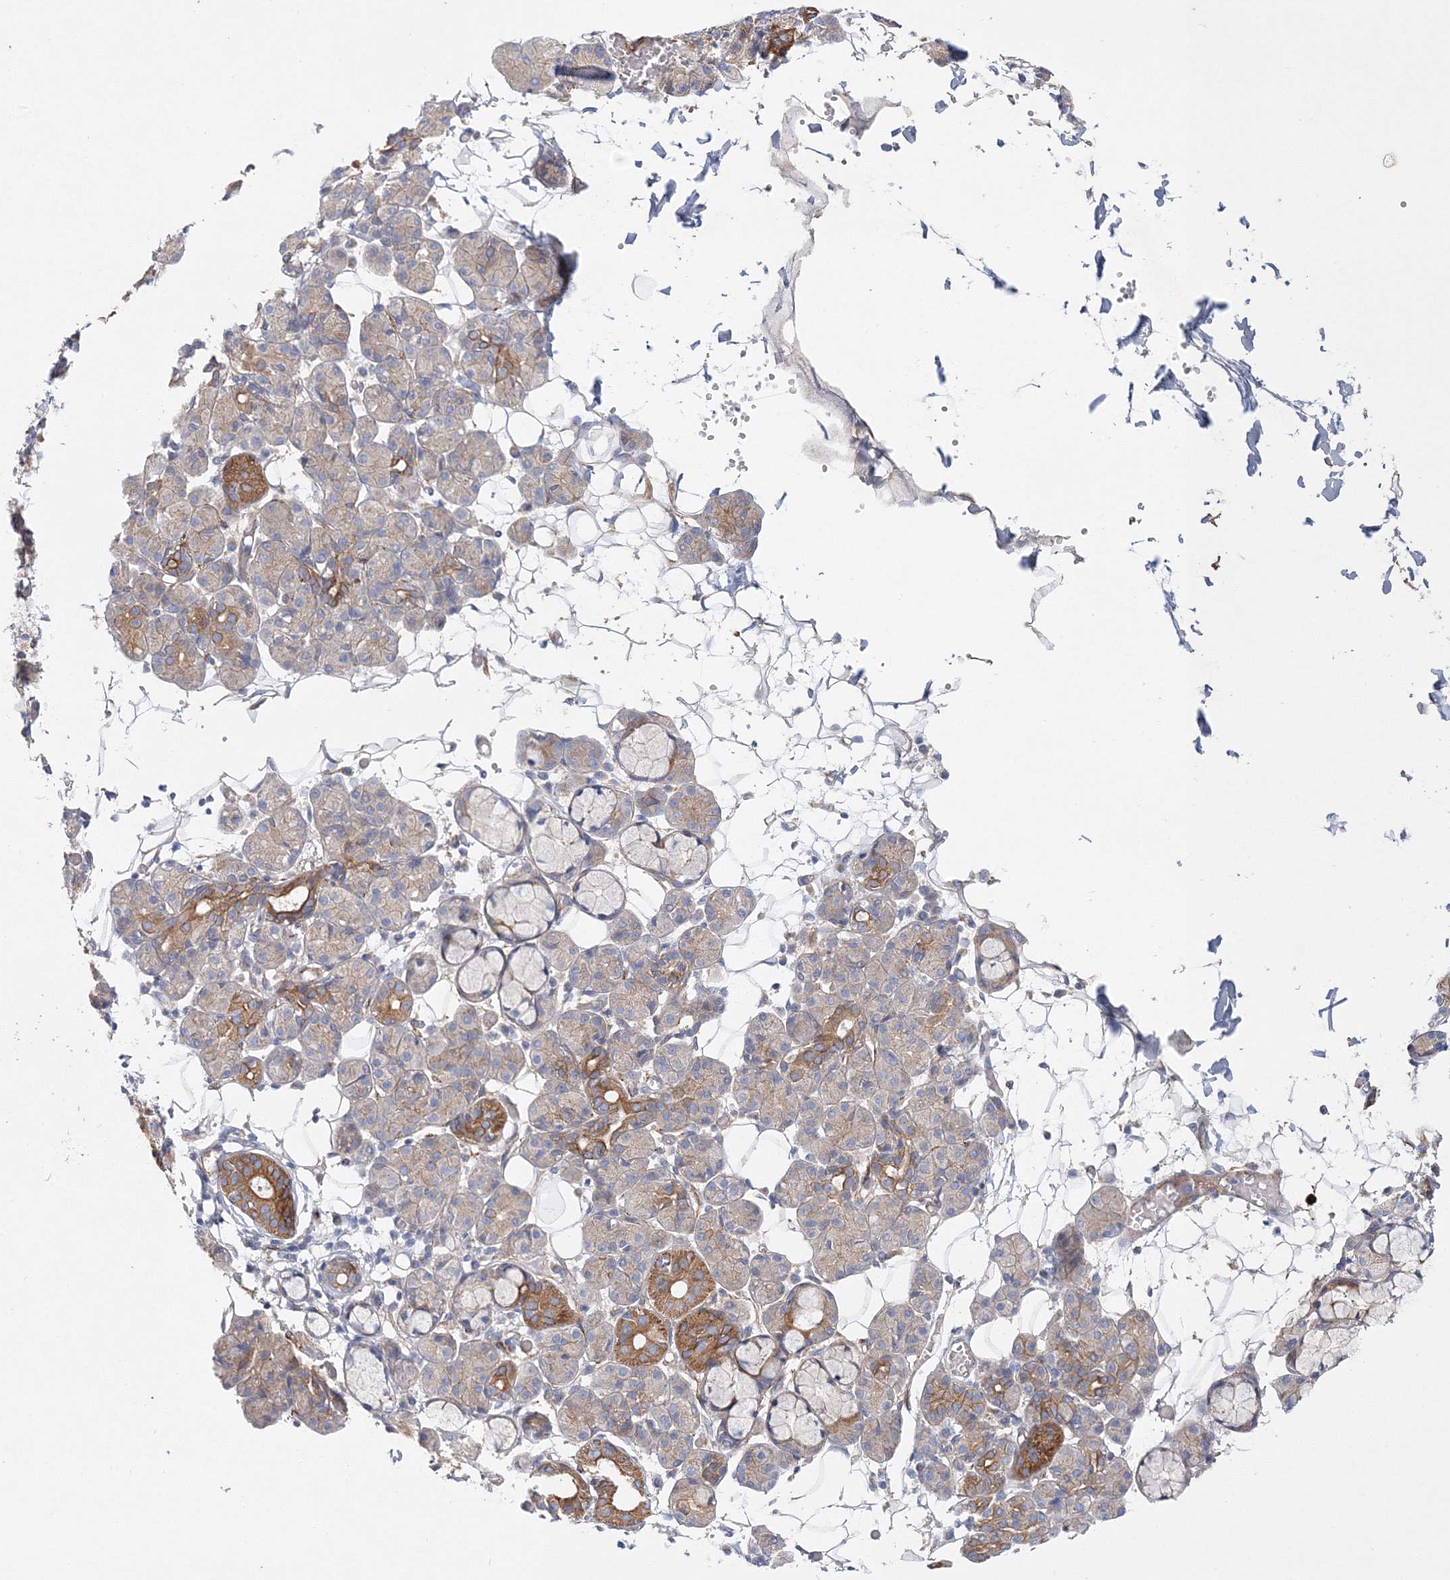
{"staining": {"intensity": "moderate", "quantity": "25%-75%", "location": "cytoplasmic/membranous"}, "tissue": "salivary gland", "cell_type": "Glandular cells", "image_type": "normal", "snomed": [{"axis": "morphology", "description": "Normal tissue, NOS"}, {"axis": "topography", "description": "Salivary gland"}], "caption": "Glandular cells reveal medium levels of moderate cytoplasmic/membranous expression in approximately 25%-75% of cells in benign human salivary gland.", "gene": "ZFYVE16", "patient": {"sex": "male", "age": 63}}